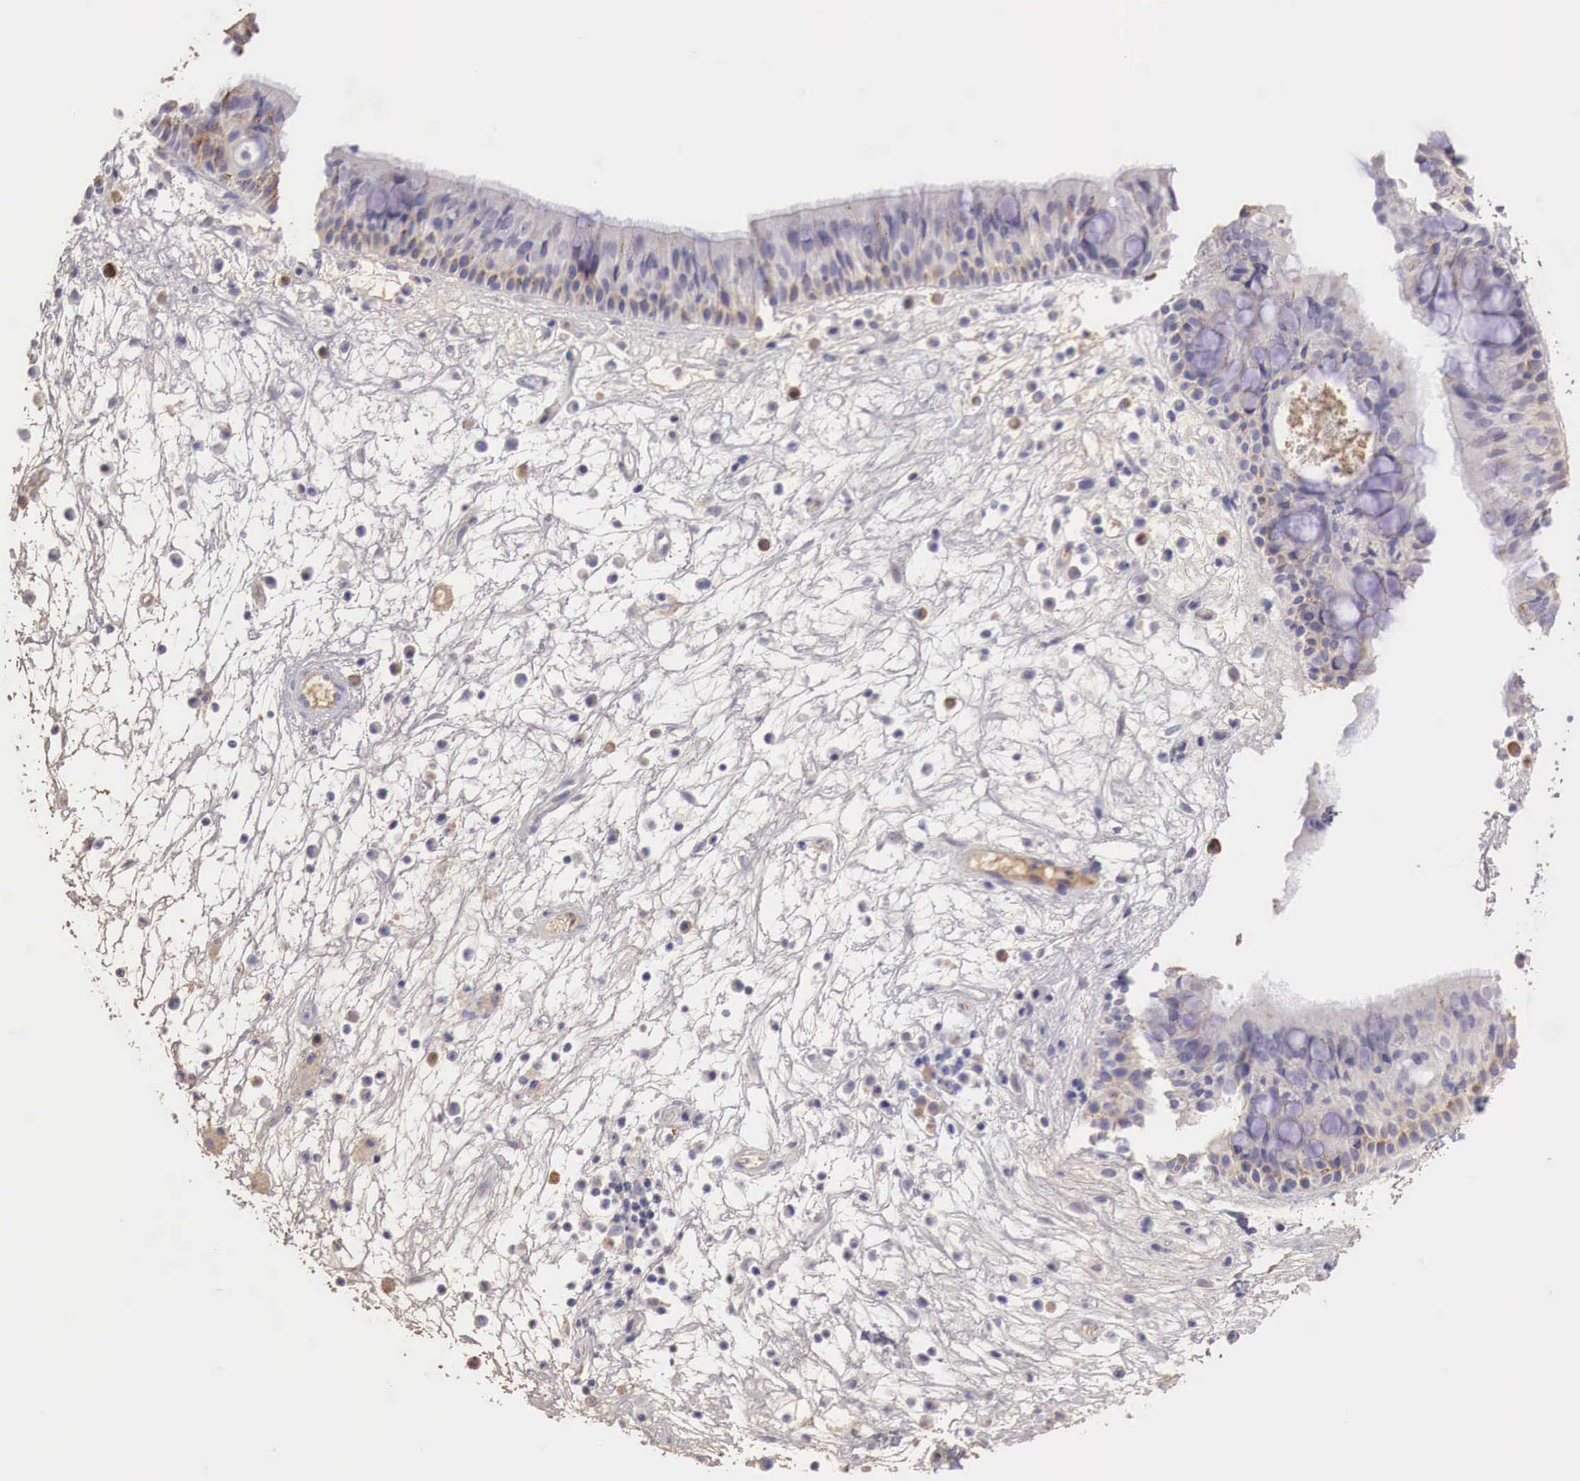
{"staining": {"intensity": "moderate", "quantity": "<25%", "location": "cytoplasmic/membranous"}, "tissue": "nasopharynx", "cell_type": "Respiratory epithelial cells", "image_type": "normal", "snomed": [{"axis": "morphology", "description": "Normal tissue, NOS"}, {"axis": "topography", "description": "Nasopharynx"}], "caption": "Moderate cytoplasmic/membranous expression is appreciated in approximately <25% of respiratory epithelial cells in unremarkable nasopharynx.", "gene": "XPNPEP2", "patient": {"sex": "male", "age": 63}}